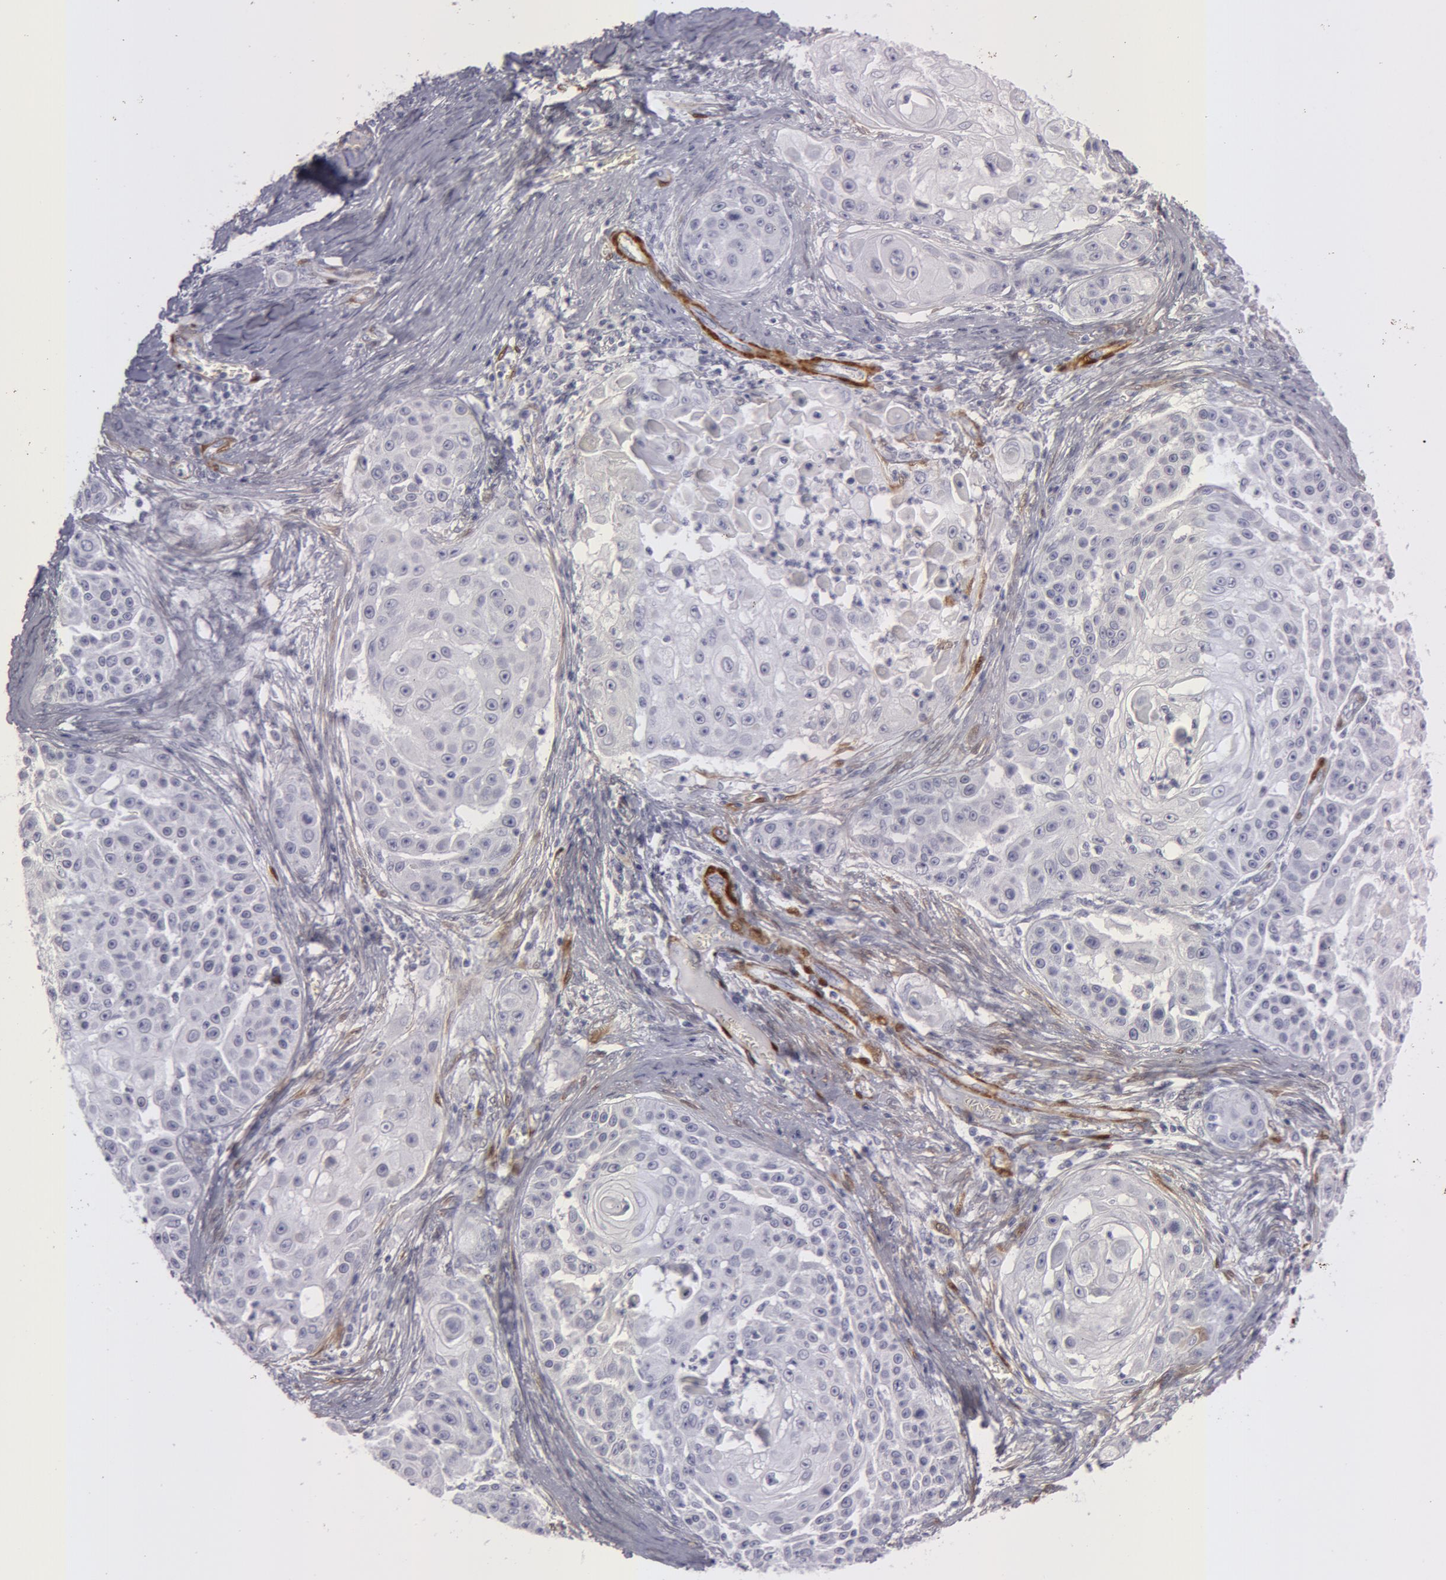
{"staining": {"intensity": "negative", "quantity": "none", "location": "none"}, "tissue": "skin cancer", "cell_type": "Tumor cells", "image_type": "cancer", "snomed": [{"axis": "morphology", "description": "Squamous cell carcinoma, NOS"}, {"axis": "topography", "description": "Skin"}], "caption": "Immunohistochemistry (IHC) image of human skin cancer (squamous cell carcinoma) stained for a protein (brown), which demonstrates no expression in tumor cells.", "gene": "TAGLN", "patient": {"sex": "female", "age": 57}}